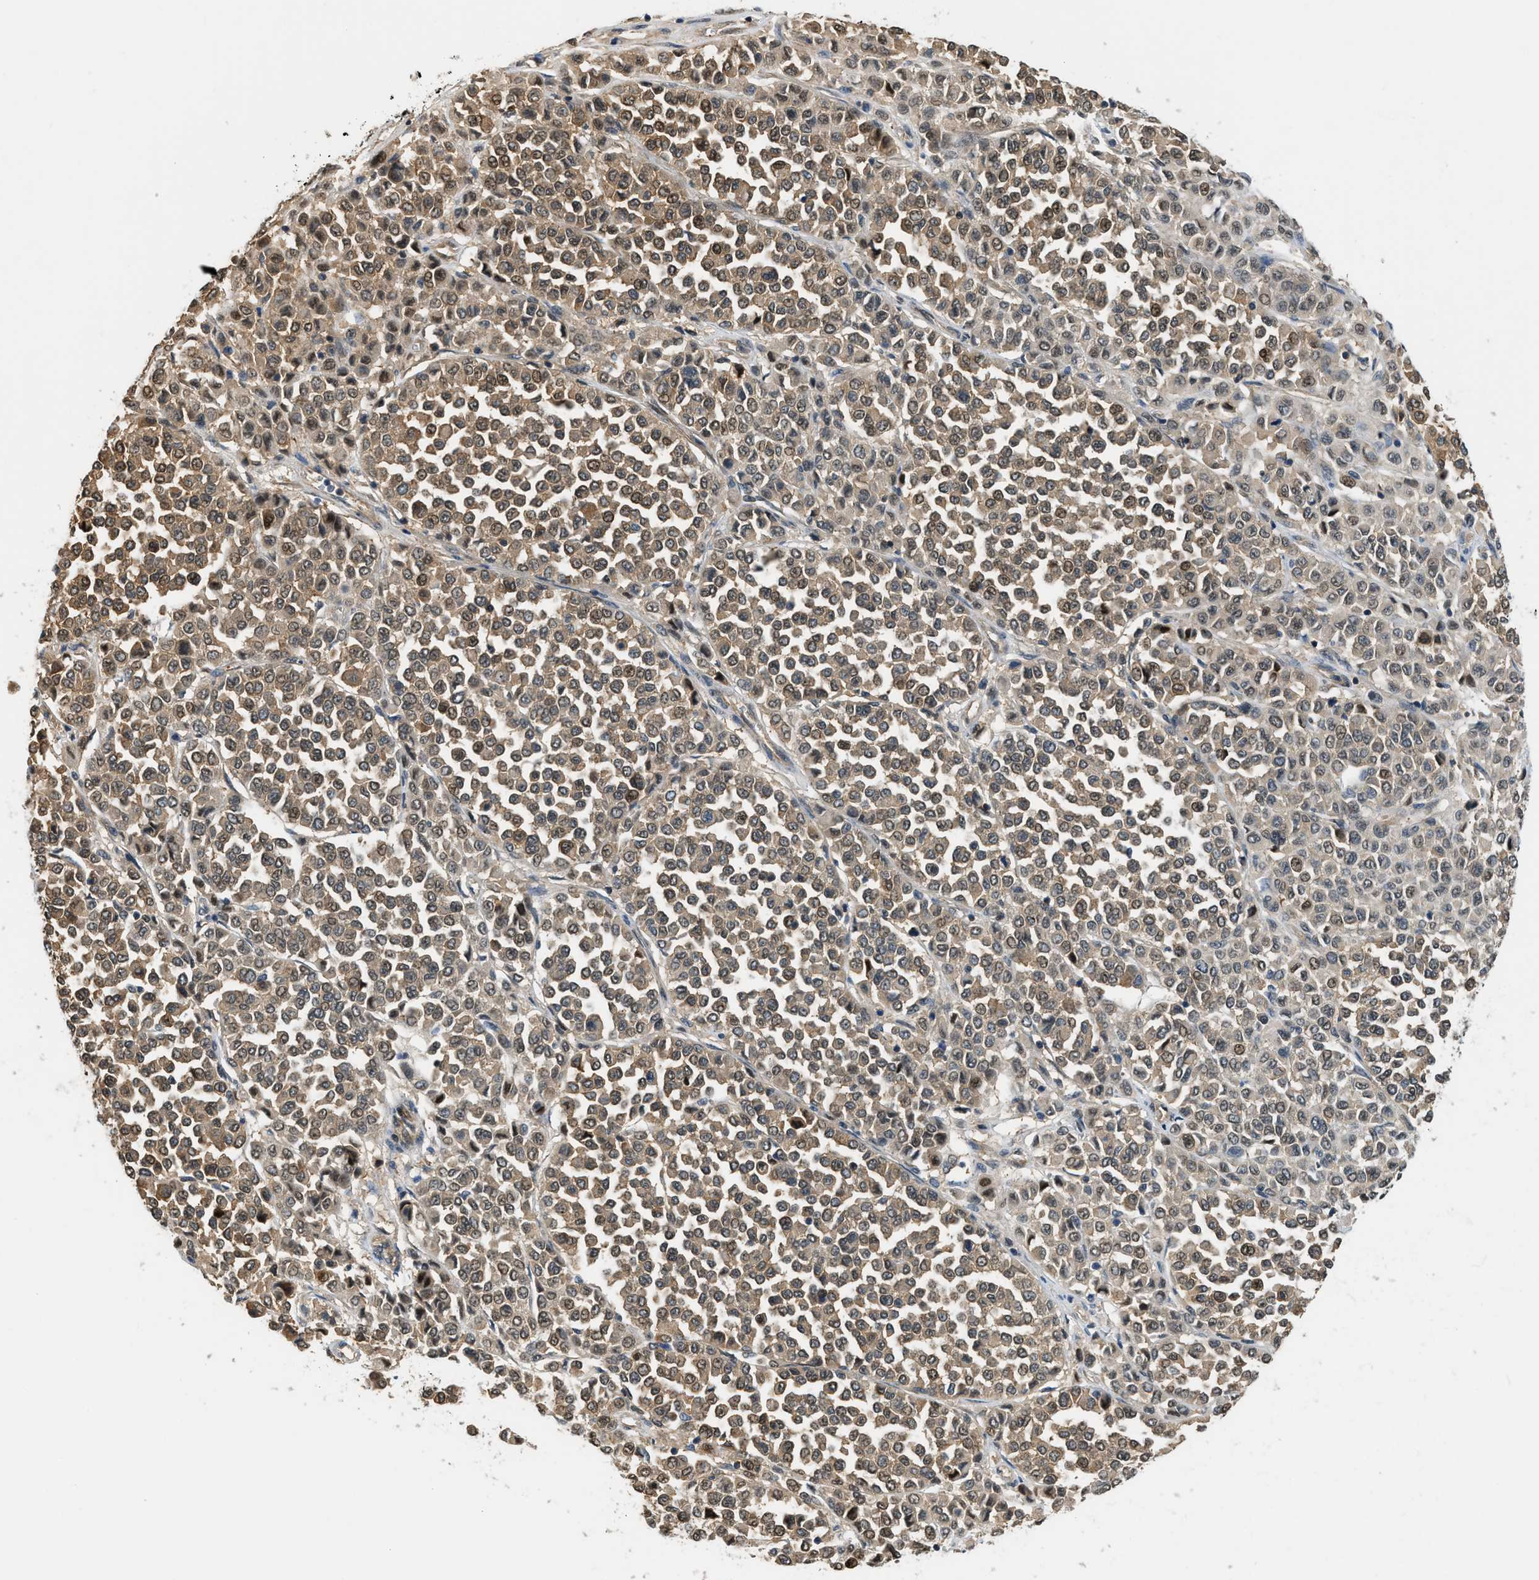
{"staining": {"intensity": "weak", "quantity": ">75%", "location": "cytoplasmic/membranous,nuclear"}, "tissue": "melanoma", "cell_type": "Tumor cells", "image_type": "cancer", "snomed": [{"axis": "morphology", "description": "Malignant melanoma, Metastatic site"}, {"axis": "topography", "description": "Pancreas"}], "caption": "A brown stain shows weak cytoplasmic/membranous and nuclear staining of a protein in melanoma tumor cells.", "gene": "CBLB", "patient": {"sex": "female", "age": 30}}